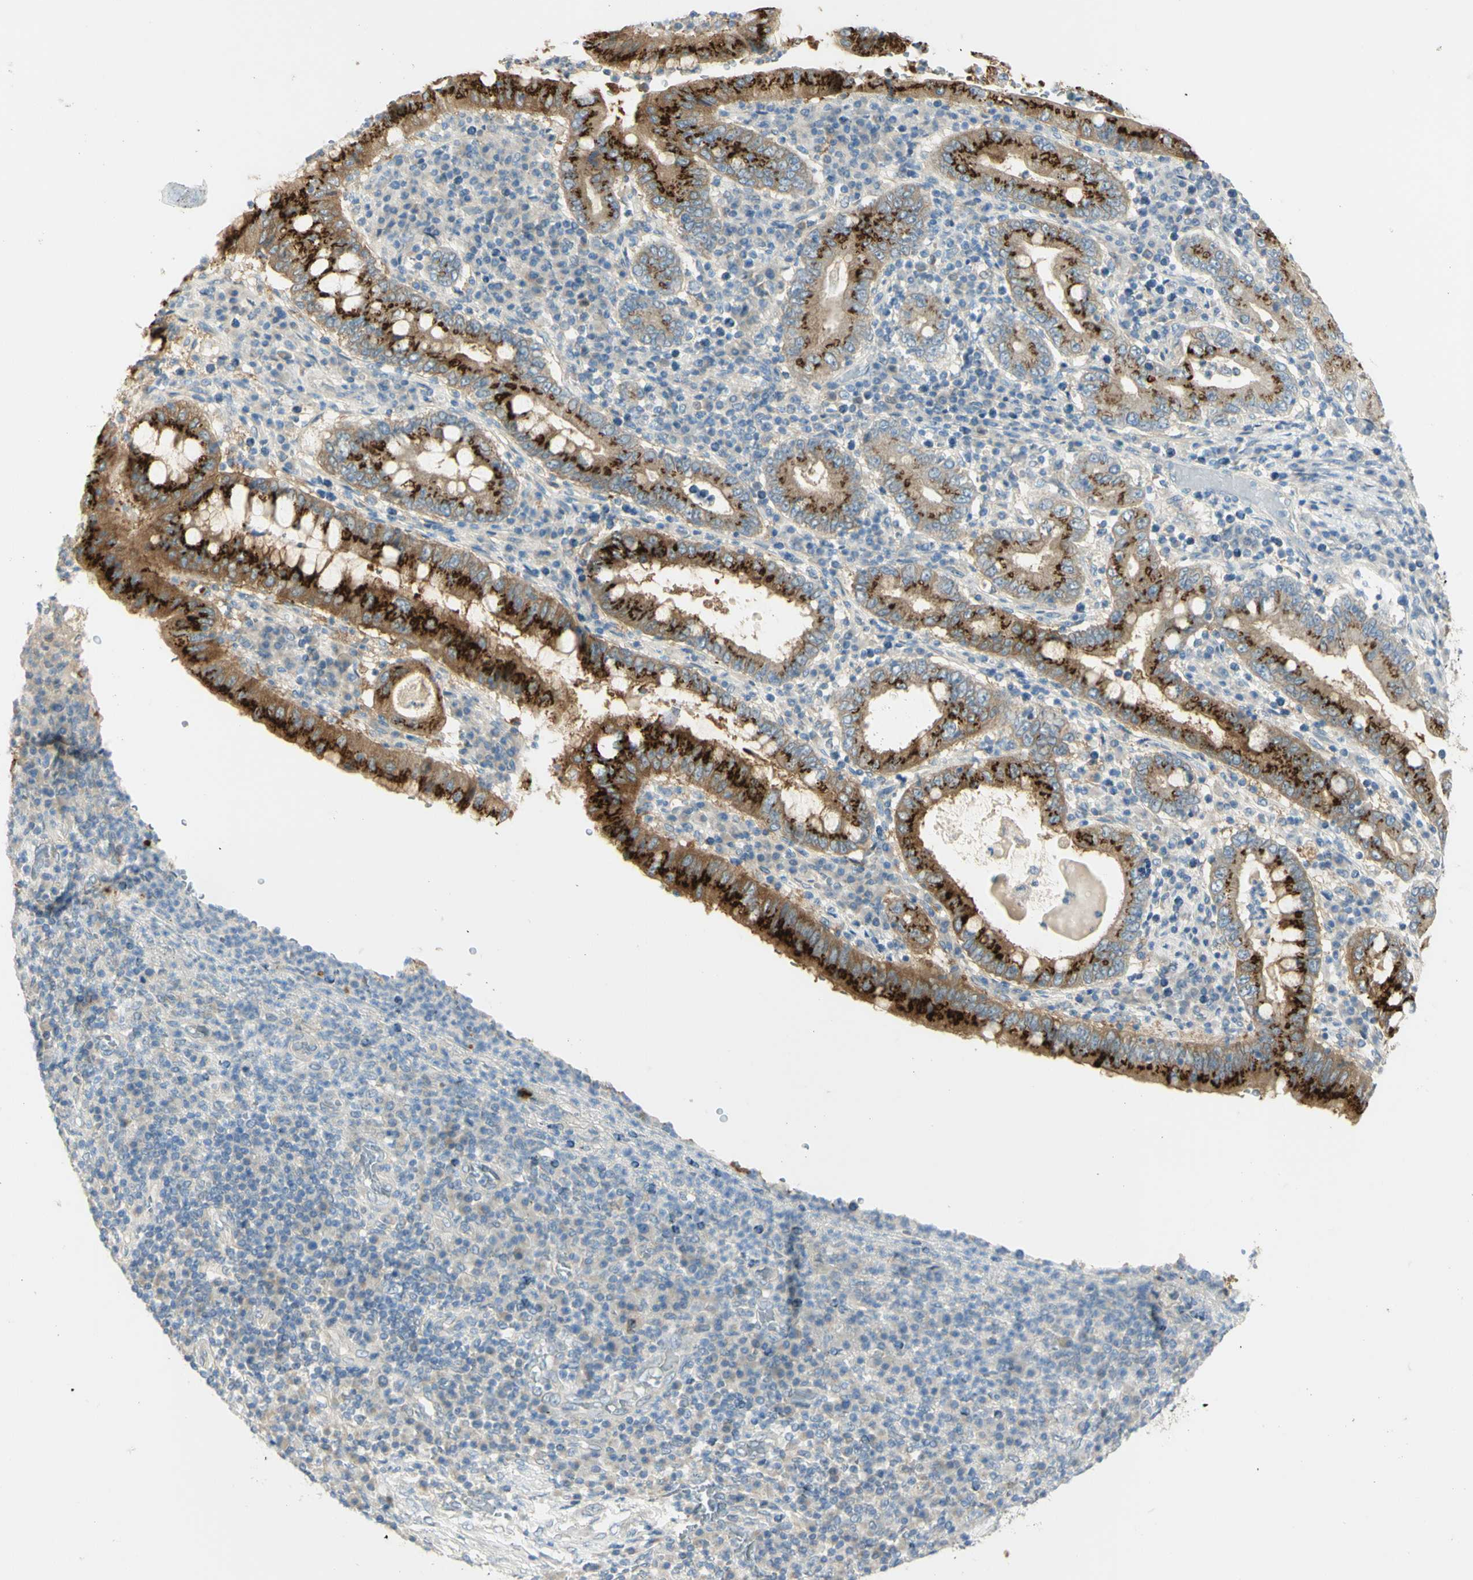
{"staining": {"intensity": "strong", "quantity": ">75%", "location": "cytoplasmic/membranous"}, "tissue": "stomach cancer", "cell_type": "Tumor cells", "image_type": "cancer", "snomed": [{"axis": "morphology", "description": "Normal tissue, NOS"}, {"axis": "morphology", "description": "Adenocarcinoma, NOS"}, {"axis": "topography", "description": "Esophagus"}, {"axis": "topography", "description": "Stomach, upper"}, {"axis": "topography", "description": "Peripheral nerve tissue"}], "caption": "Immunohistochemistry (IHC) micrograph of human stomach cancer stained for a protein (brown), which displays high levels of strong cytoplasmic/membranous staining in approximately >75% of tumor cells.", "gene": "GCNT3", "patient": {"sex": "male", "age": 62}}